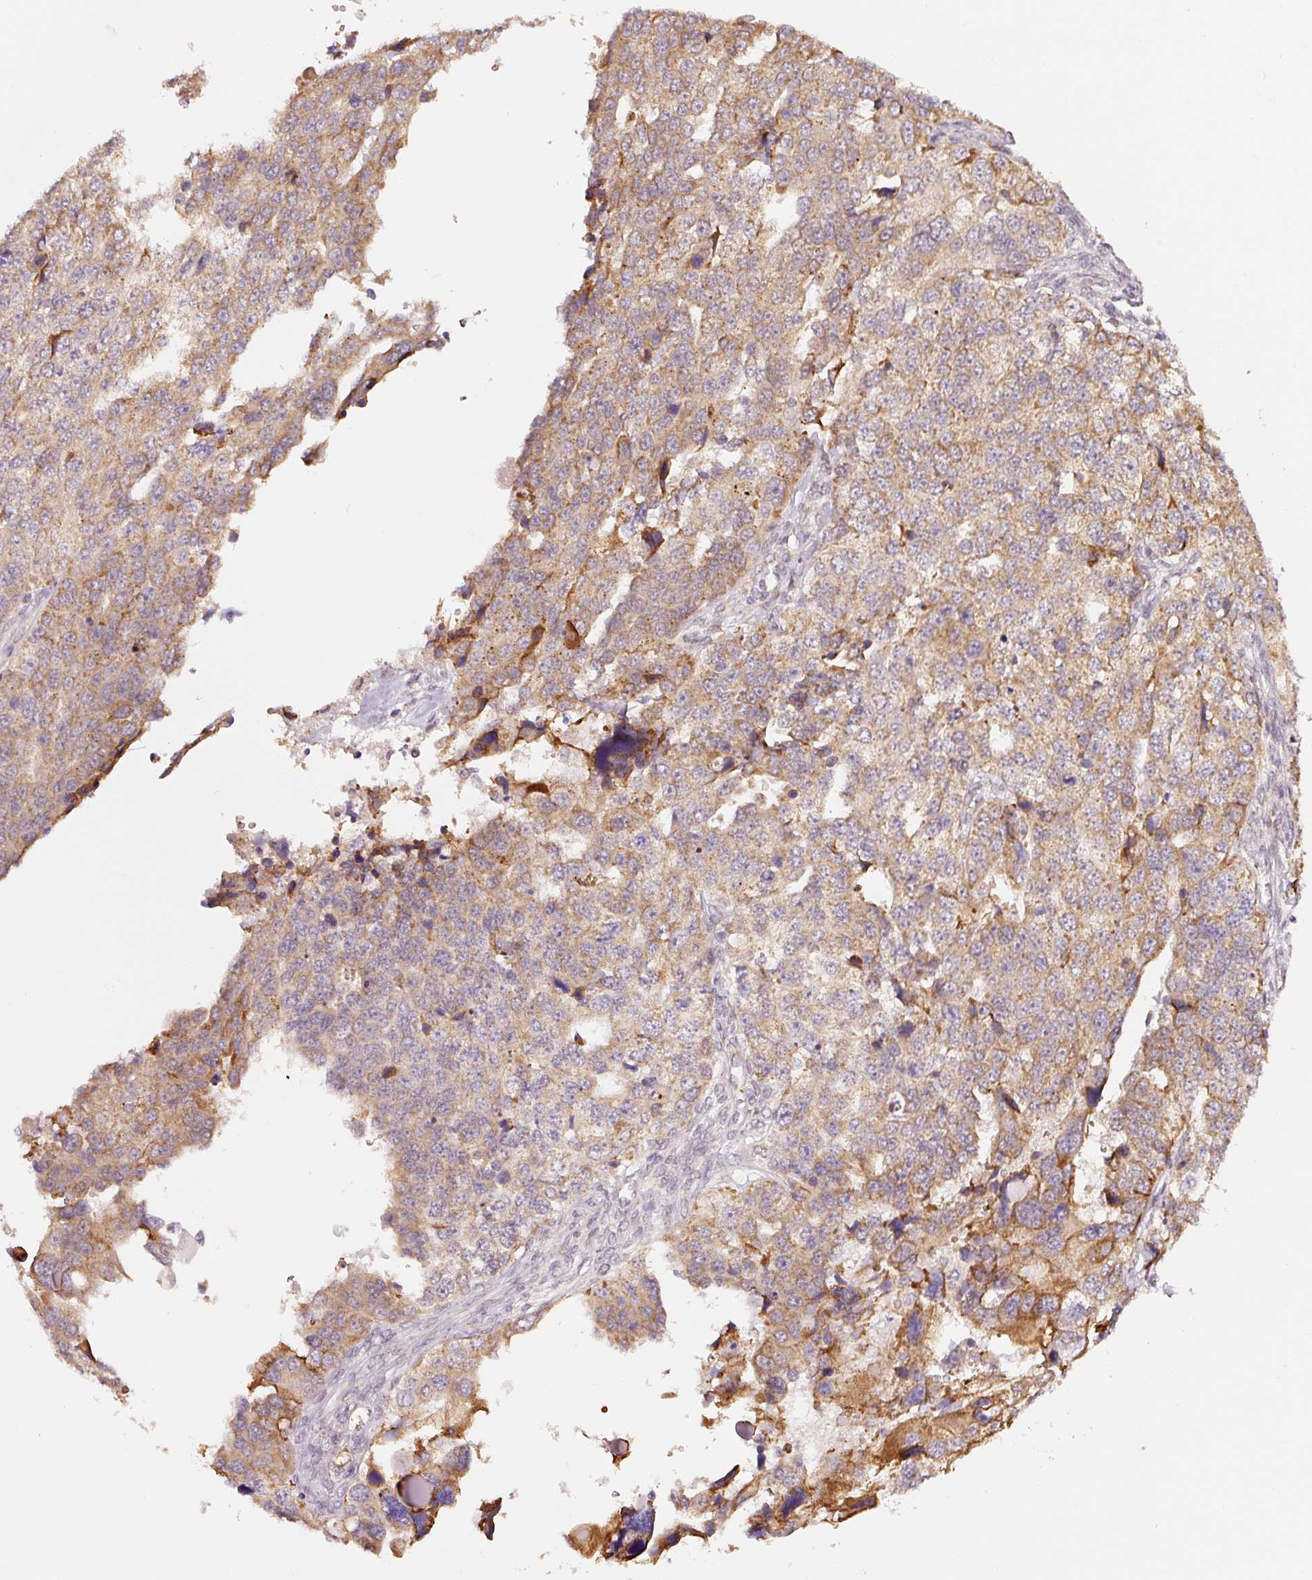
{"staining": {"intensity": "moderate", "quantity": ">75%", "location": "cytoplasmic/membranous"}, "tissue": "ovarian cancer", "cell_type": "Tumor cells", "image_type": "cancer", "snomed": [{"axis": "morphology", "description": "Cystadenocarcinoma, serous, NOS"}, {"axis": "topography", "description": "Ovary"}], "caption": "Immunohistochemistry of human serous cystadenocarcinoma (ovarian) demonstrates medium levels of moderate cytoplasmic/membranous staining in about >75% of tumor cells.", "gene": "ZNF460", "patient": {"sex": "female", "age": 76}}